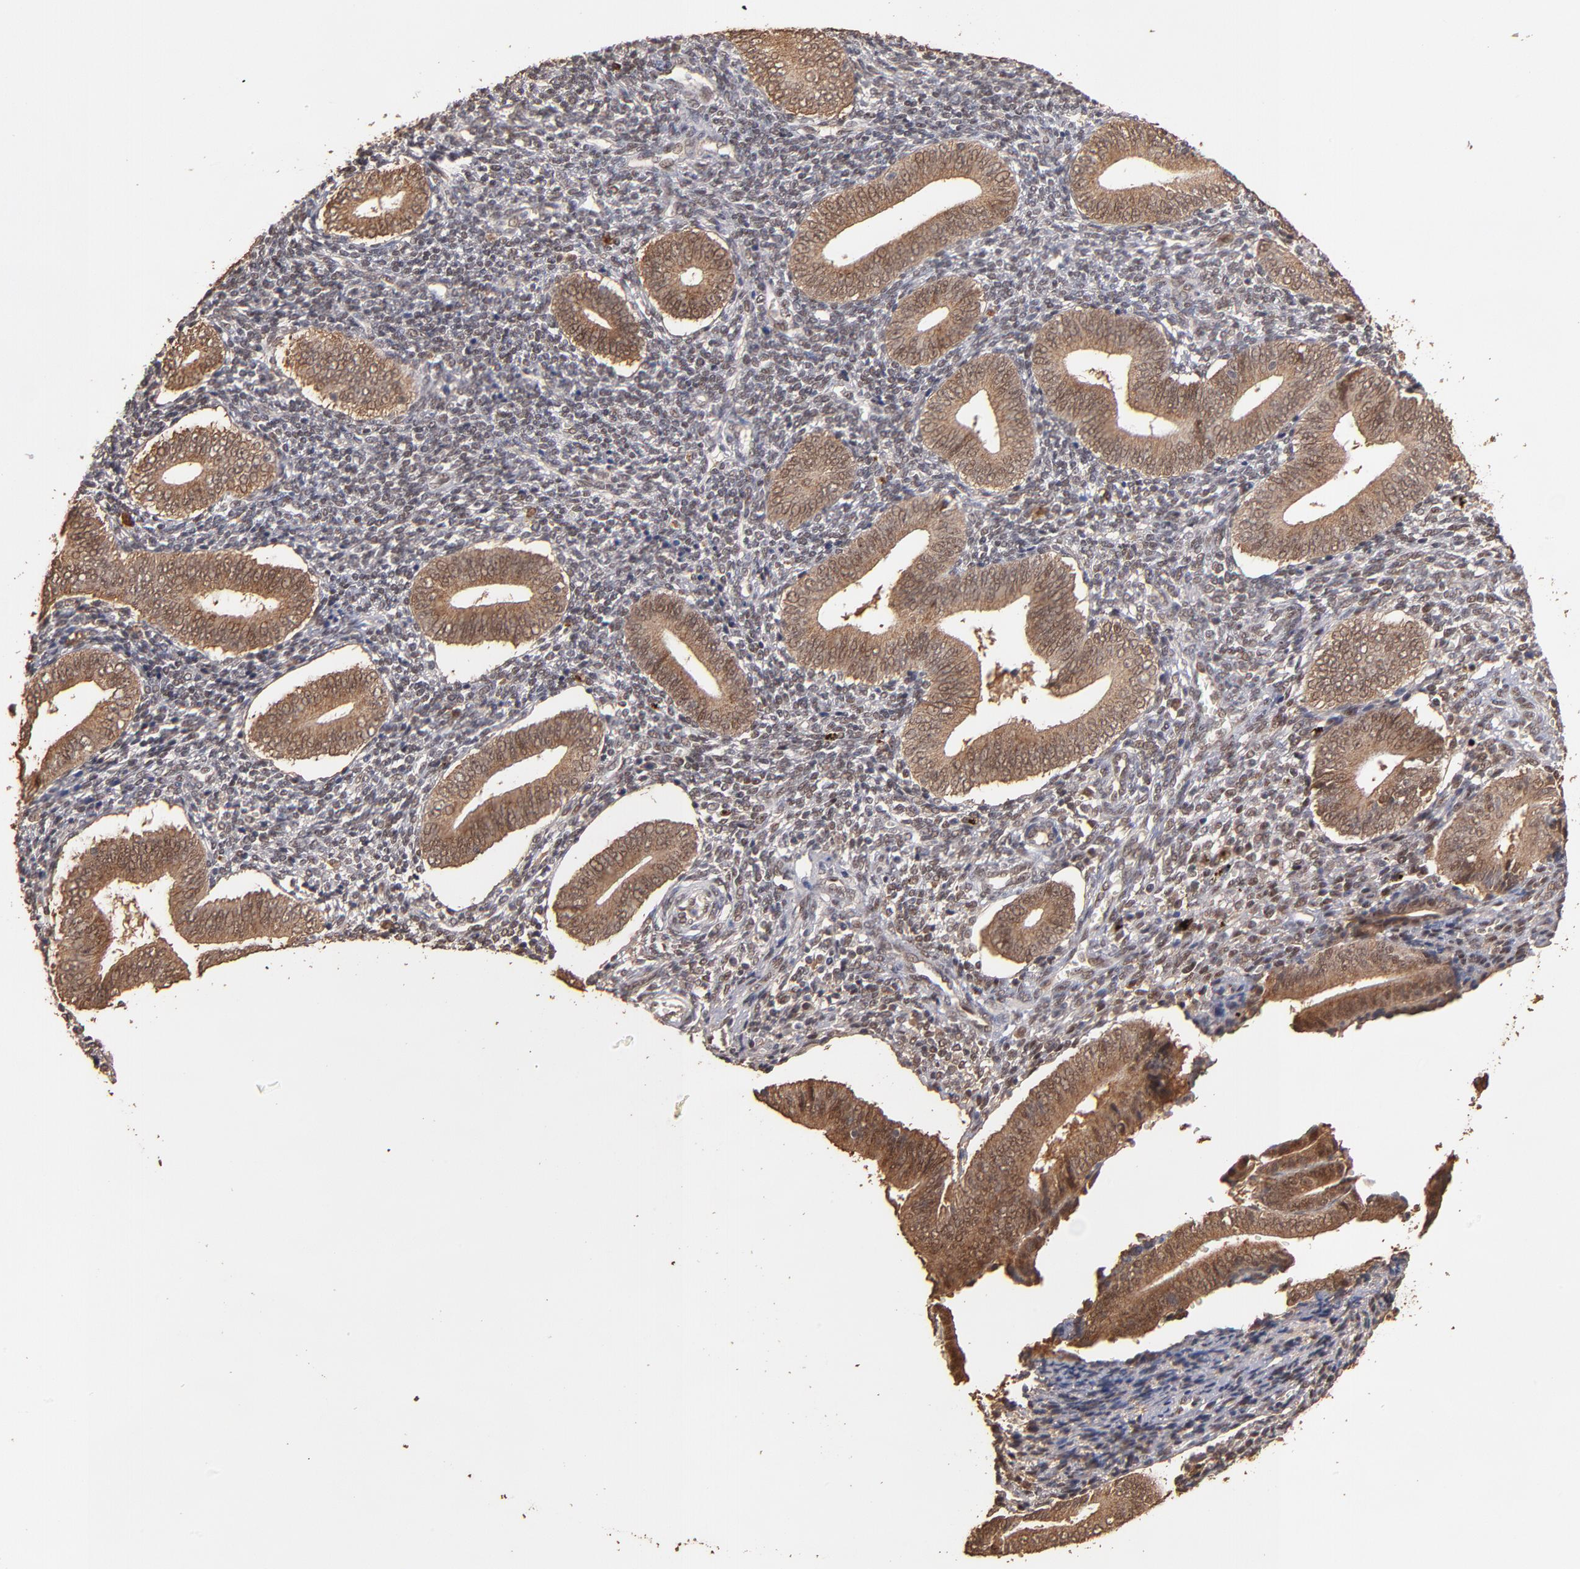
{"staining": {"intensity": "weak", "quantity": ">75%", "location": "nuclear"}, "tissue": "endometrium", "cell_type": "Cells in endometrial stroma", "image_type": "normal", "snomed": [{"axis": "morphology", "description": "Normal tissue, NOS"}, {"axis": "topography", "description": "Uterus"}, {"axis": "topography", "description": "Endometrium"}], "caption": "Immunohistochemistry of unremarkable endometrium demonstrates low levels of weak nuclear expression in approximately >75% of cells in endometrial stroma. Nuclei are stained in blue.", "gene": "EAPP", "patient": {"sex": "female", "age": 33}}